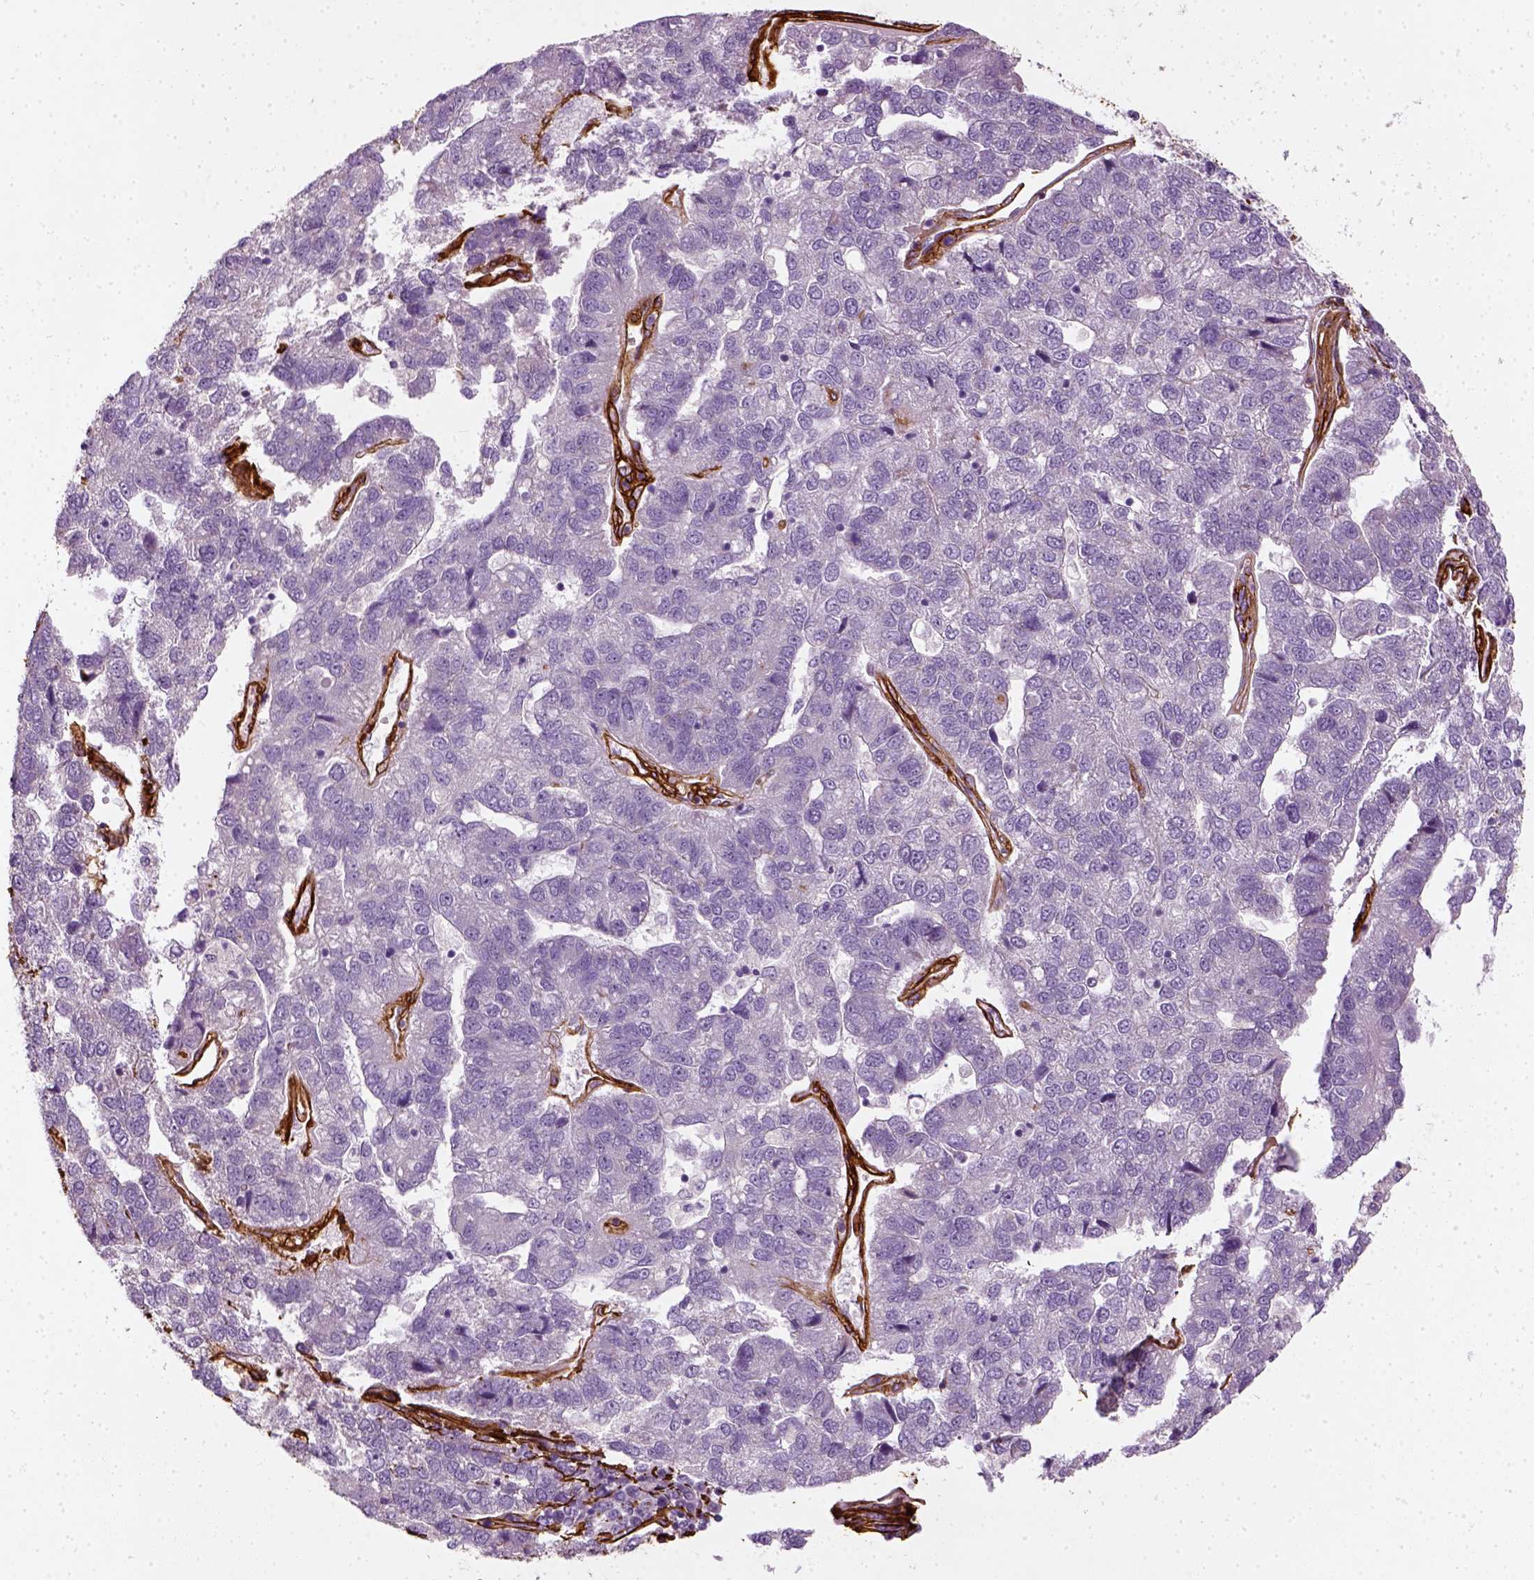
{"staining": {"intensity": "negative", "quantity": "none", "location": "none"}, "tissue": "pancreatic cancer", "cell_type": "Tumor cells", "image_type": "cancer", "snomed": [{"axis": "morphology", "description": "Adenocarcinoma, NOS"}, {"axis": "topography", "description": "Pancreas"}], "caption": "Image shows no protein expression in tumor cells of adenocarcinoma (pancreatic) tissue.", "gene": "COL6A2", "patient": {"sex": "female", "age": 61}}